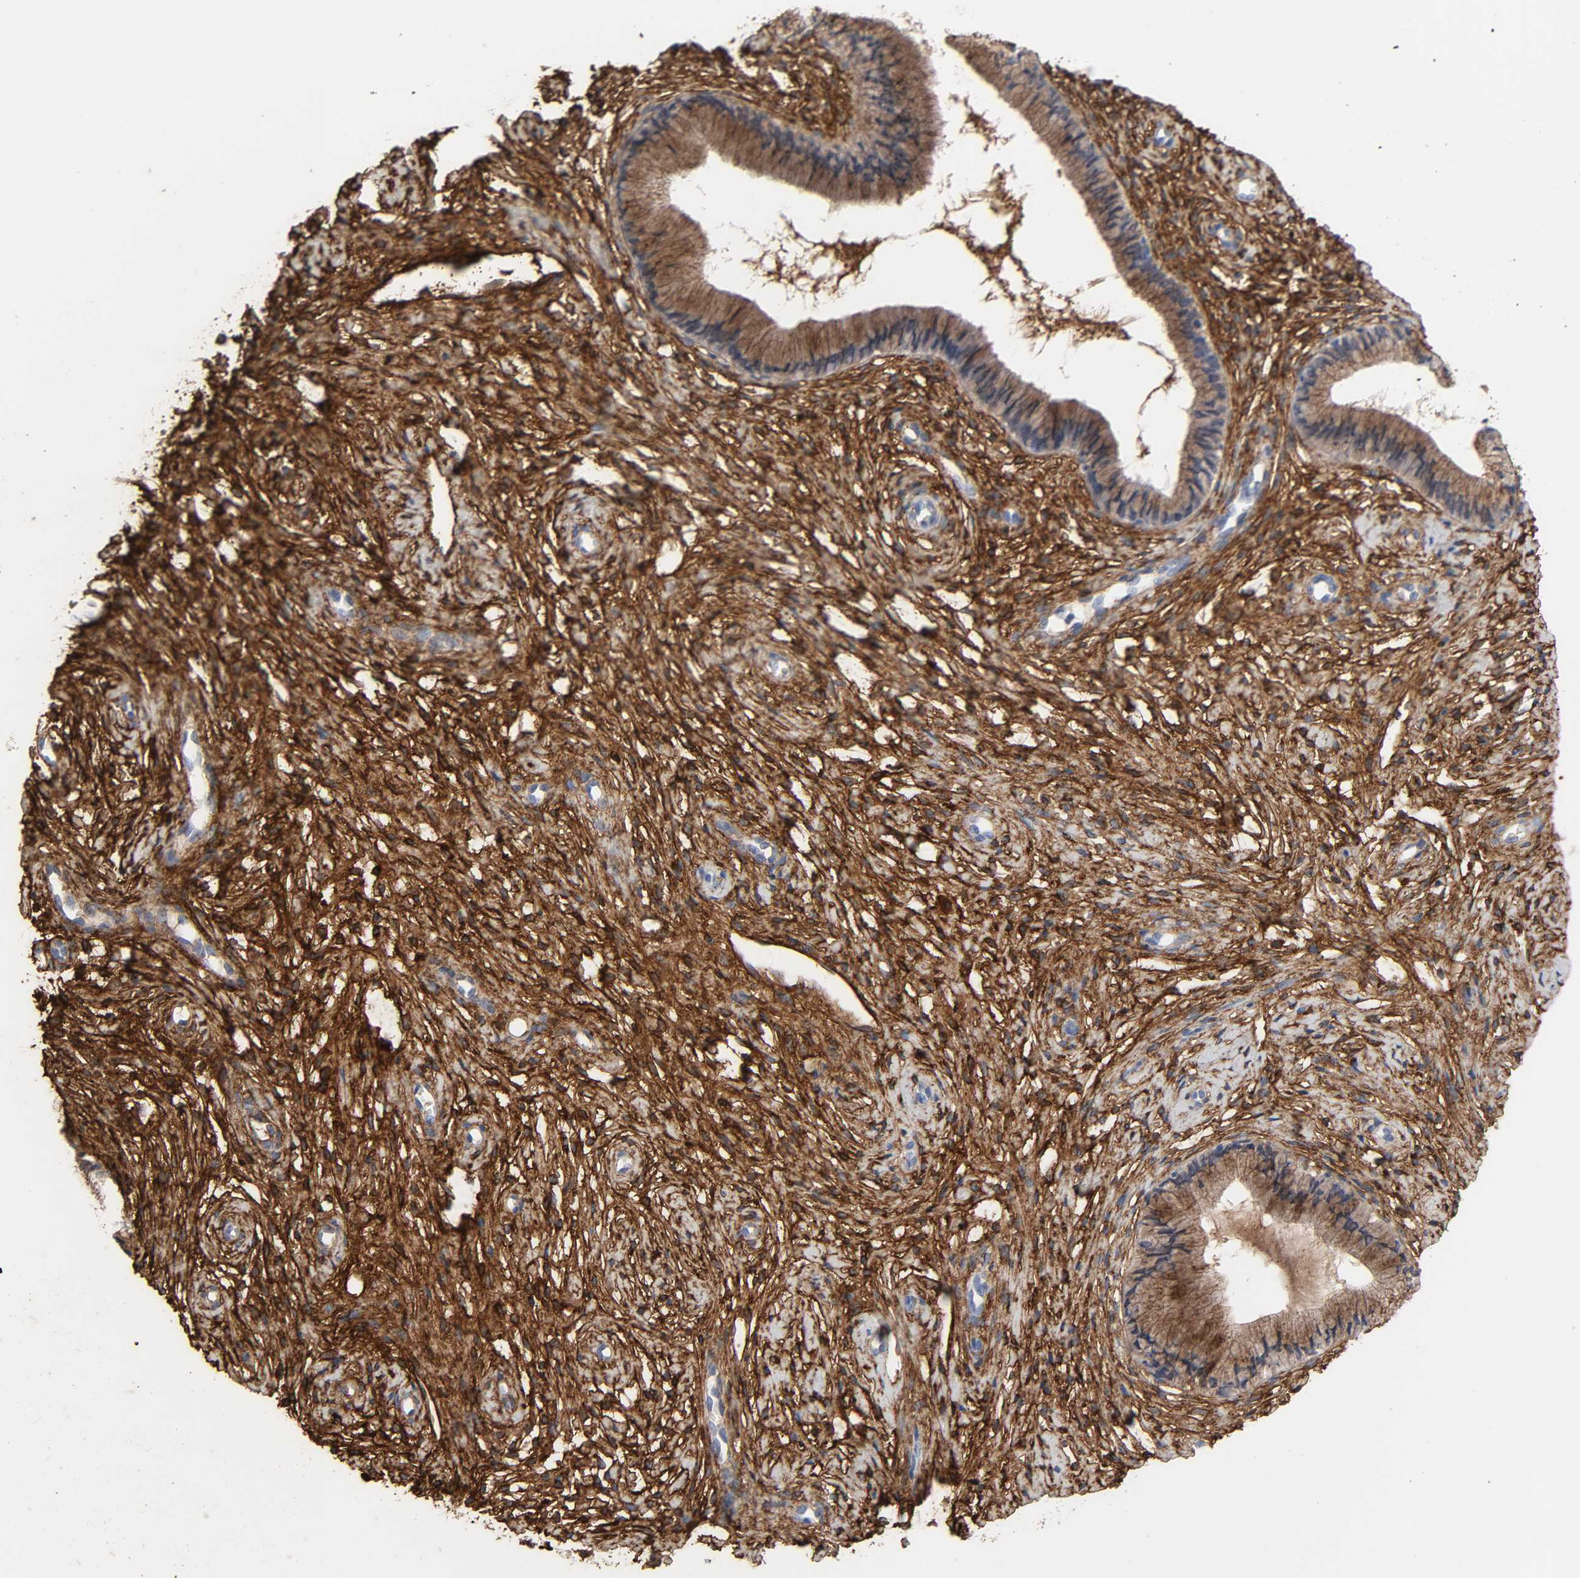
{"staining": {"intensity": "moderate", "quantity": ">75%", "location": "cytoplasmic/membranous"}, "tissue": "cervix", "cell_type": "Glandular cells", "image_type": "normal", "snomed": [{"axis": "morphology", "description": "Normal tissue, NOS"}, {"axis": "topography", "description": "Cervix"}], "caption": "Immunohistochemical staining of benign human cervix shows >75% levels of moderate cytoplasmic/membranous protein positivity in approximately >75% of glandular cells. (DAB (3,3'-diaminobenzidine) = brown stain, brightfield microscopy at high magnification).", "gene": "FBLN1", "patient": {"sex": "female", "age": 46}}